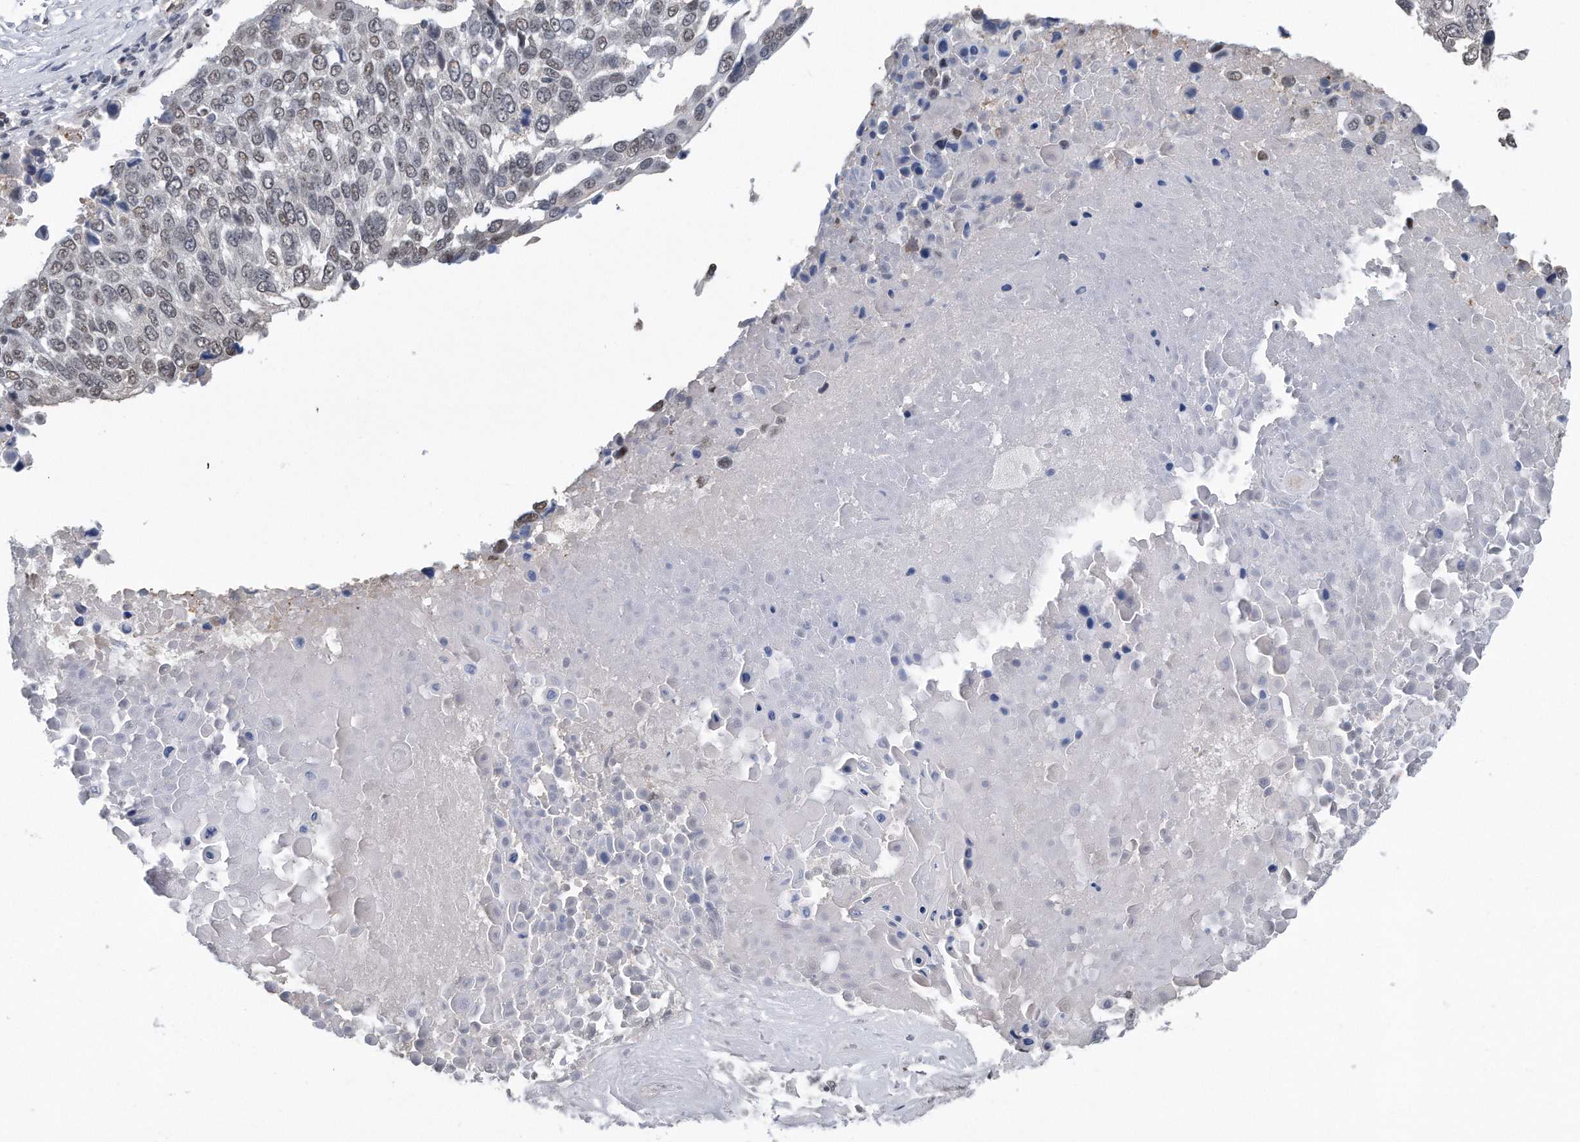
{"staining": {"intensity": "weak", "quantity": "25%-75%", "location": "nuclear"}, "tissue": "lung cancer", "cell_type": "Tumor cells", "image_type": "cancer", "snomed": [{"axis": "morphology", "description": "Squamous cell carcinoma, NOS"}, {"axis": "topography", "description": "Lung"}], "caption": "Immunohistochemical staining of lung cancer (squamous cell carcinoma) exhibits low levels of weak nuclear protein staining in approximately 25%-75% of tumor cells.", "gene": "TP53INP1", "patient": {"sex": "male", "age": 66}}